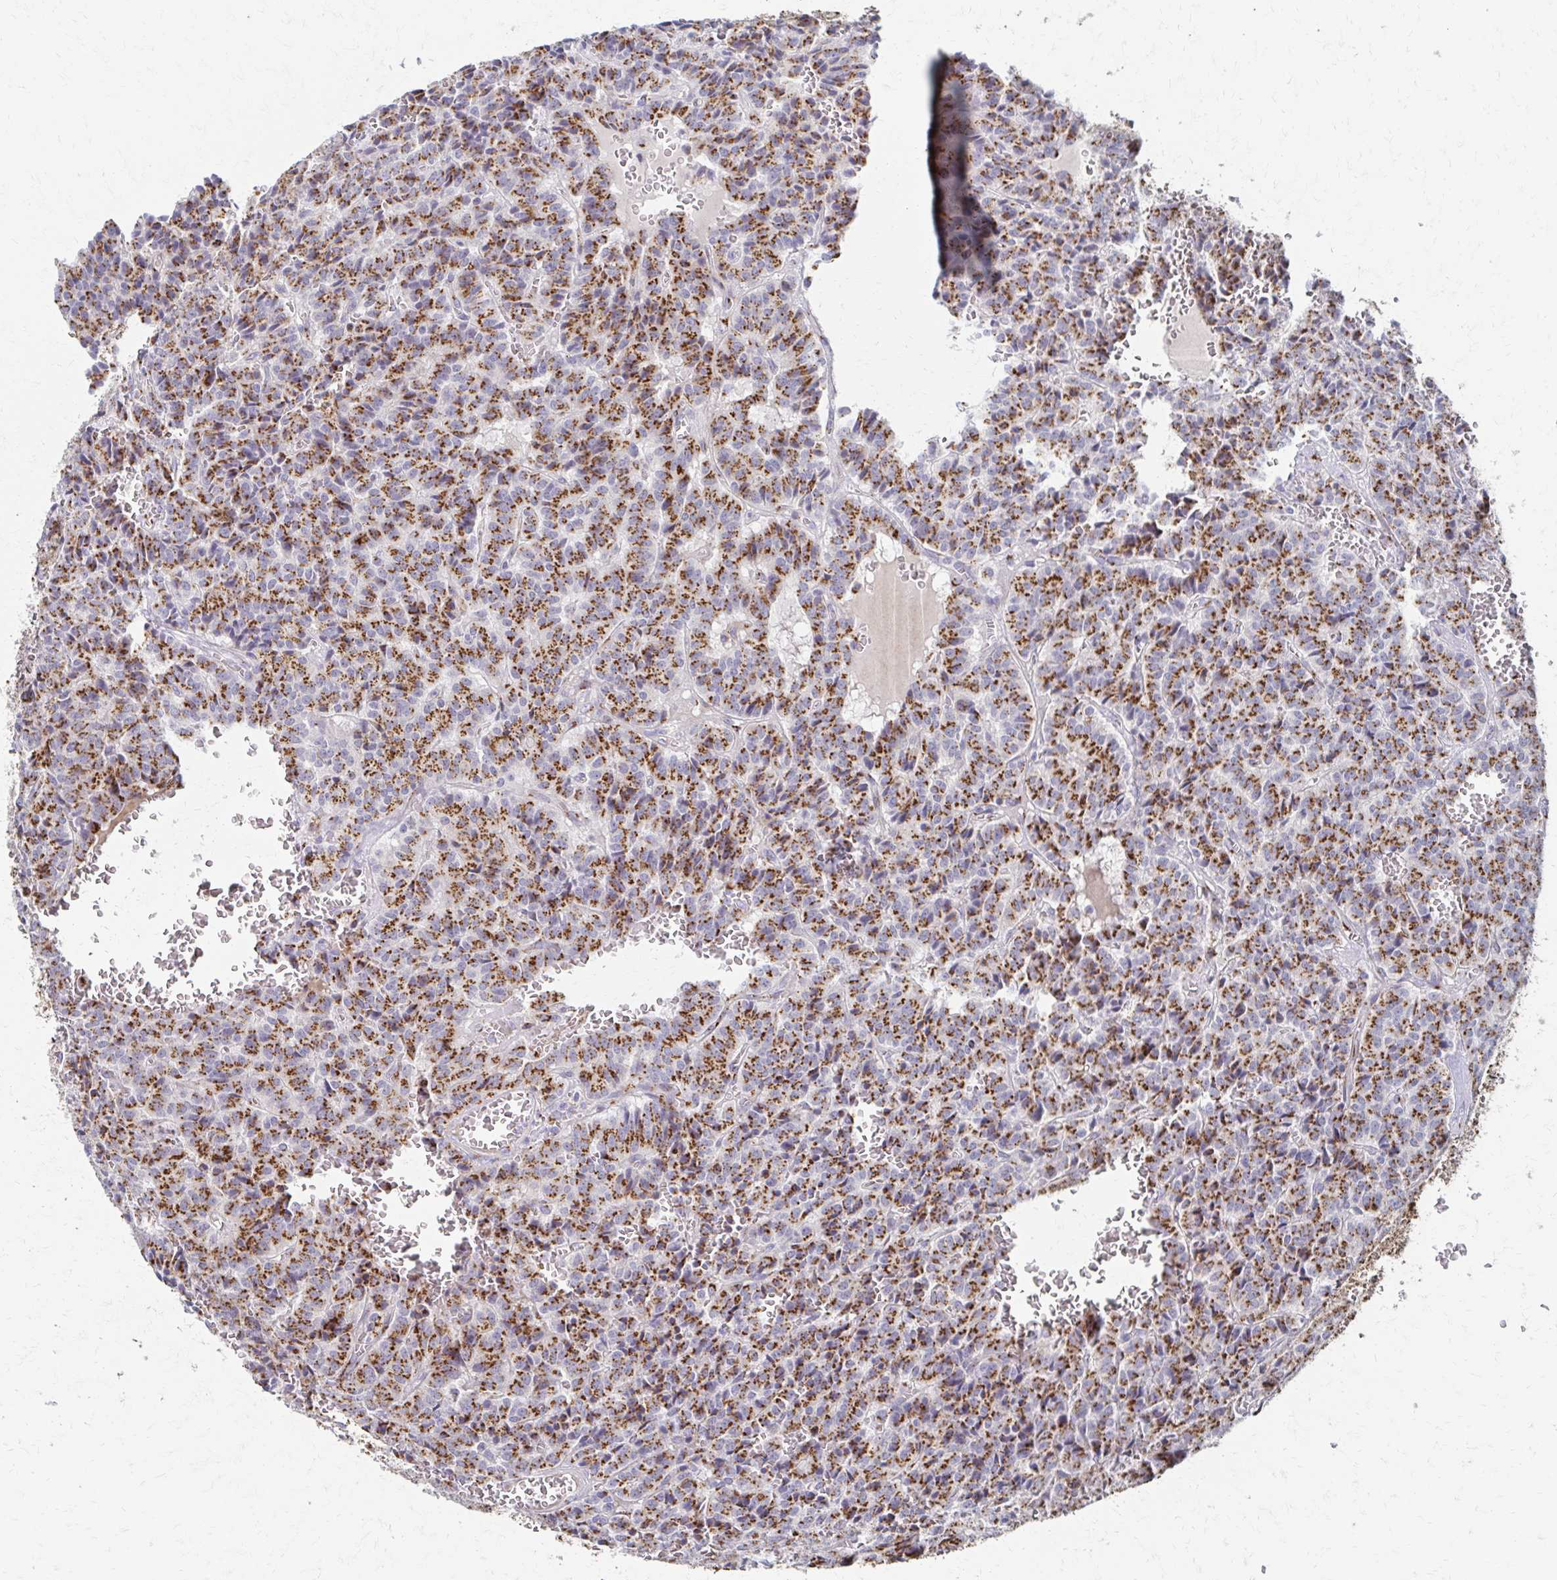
{"staining": {"intensity": "strong", "quantity": ">75%", "location": "cytoplasmic/membranous"}, "tissue": "carcinoid", "cell_type": "Tumor cells", "image_type": "cancer", "snomed": [{"axis": "morphology", "description": "Carcinoid, malignant, NOS"}, {"axis": "topography", "description": "Lung"}], "caption": "Tumor cells display strong cytoplasmic/membranous positivity in about >75% of cells in carcinoid (malignant). (DAB IHC, brown staining for protein, blue staining for nuclei).", "gene": "TM9SF1", "patient": {"sex": "male", "age": 70}}